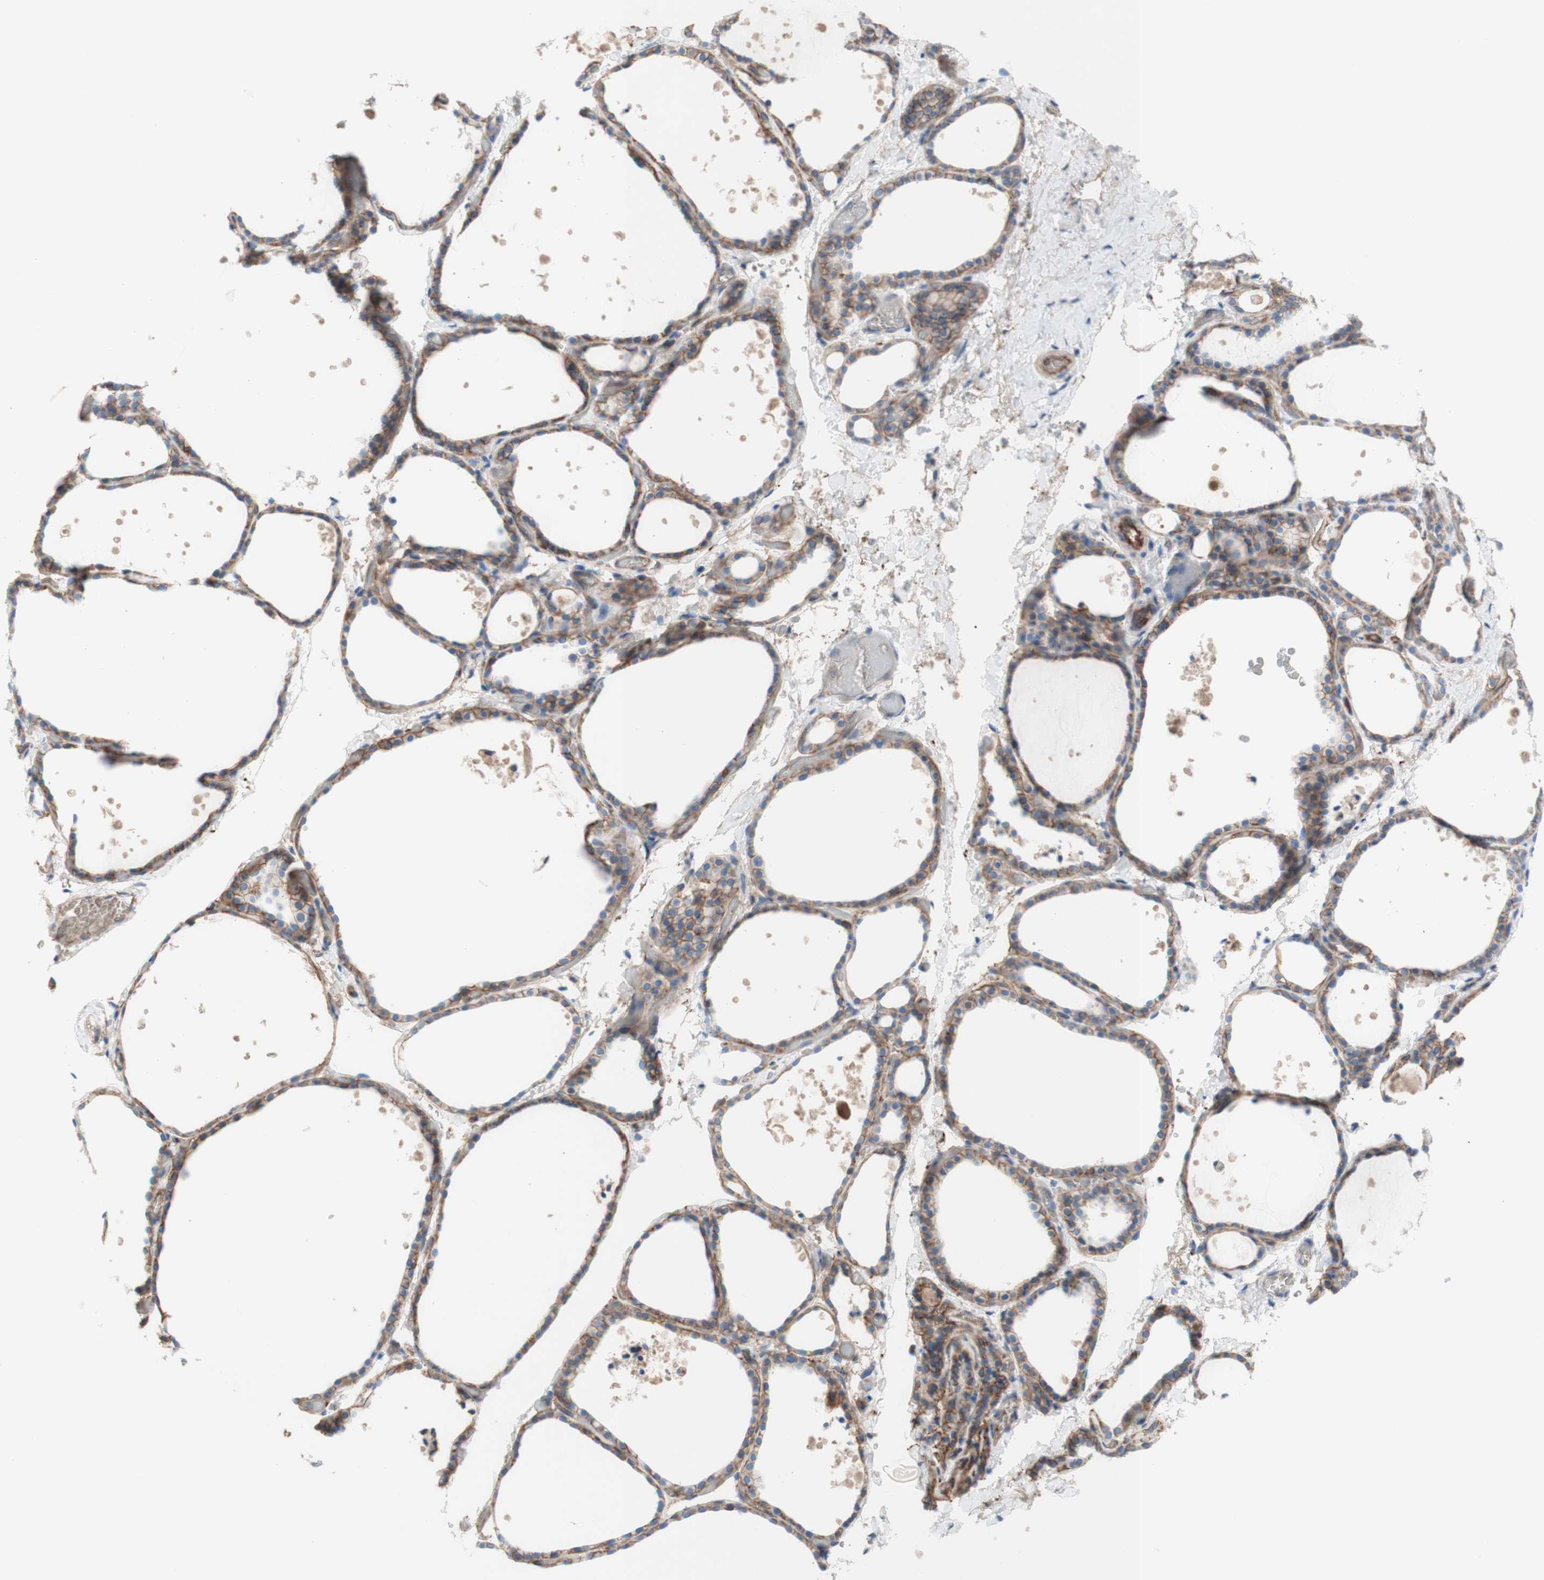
{"staining": {"intensity": "moderate", "quantity": ">75%", "location": "cytoplasmic/membranous"}, "tissue": "thyroid gland", "cell_type": "Glandular cells", "image_type": "normal", "snomed": [{"axis": "morphology", "description": "Normal tissue, NOS"}, {"axis": "topography", "description": "Thyroid gland"}], "caption": "About >75% of glandular cells in benign thyroid gland reveal moderate cytoplasmic/membranous protein expression as visualized by brown immunohistochemical staining.", "gene": "CD46", "patient": {"sex": "female", "age": 44}}